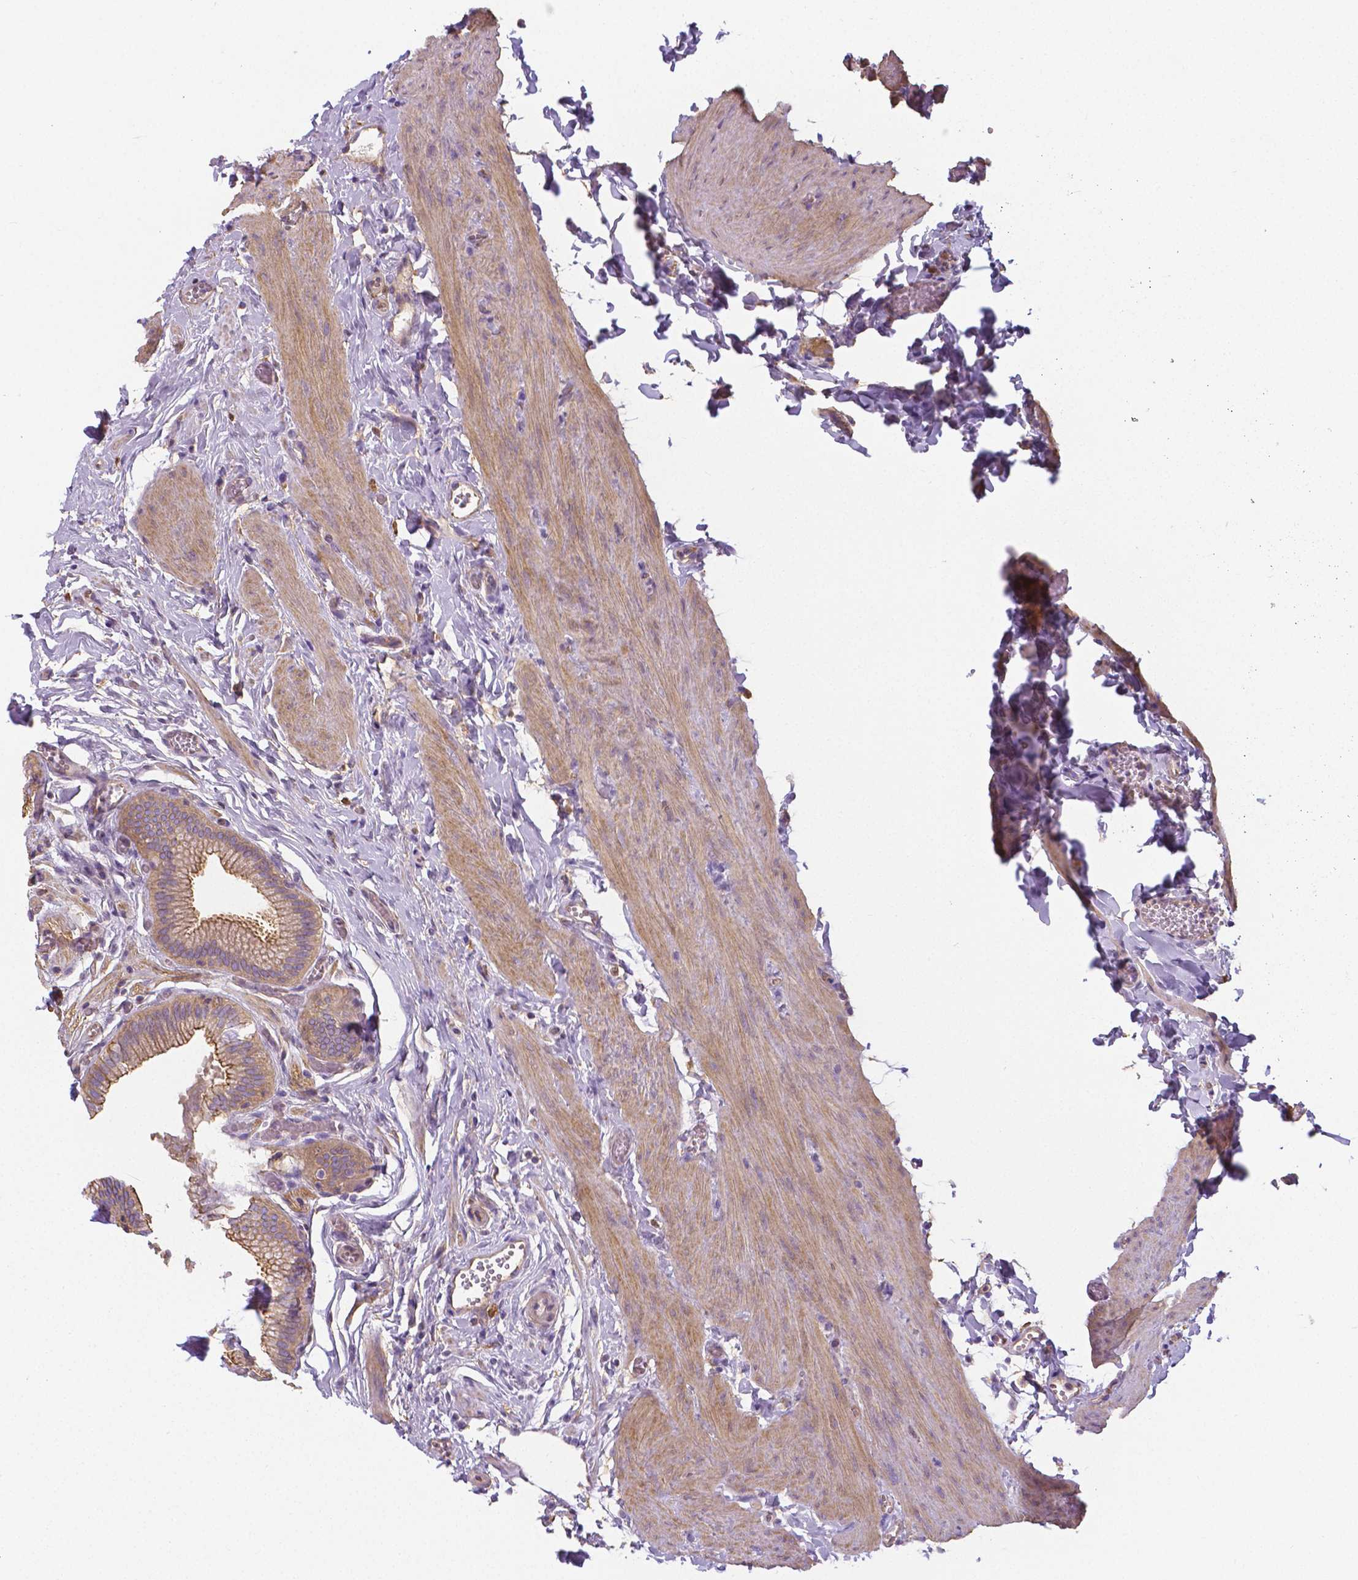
{"staining": {"intensity": "strong", "quantity": "25%-75%", "location": "cytoplasmic/membranous"}, "tissue": "gallbladder", "cell_type": "Glandular cells", "image_type": "normal", "snomed": [{"axis": "morphology", "description": "Normal tissue, NOS"}, {"axis": "topography", "description": "Gallbladder"}, {"axis": "topography", "description": "Peripheral nerve tissue"}], "caption": "Protein analysis of benign gallbladder reveals strong cytoplasmic/membranous expression in about 25%-75% of glandular cells.", "gene": "CRMP1", "patient": {"sex": "male", "age": 17}}